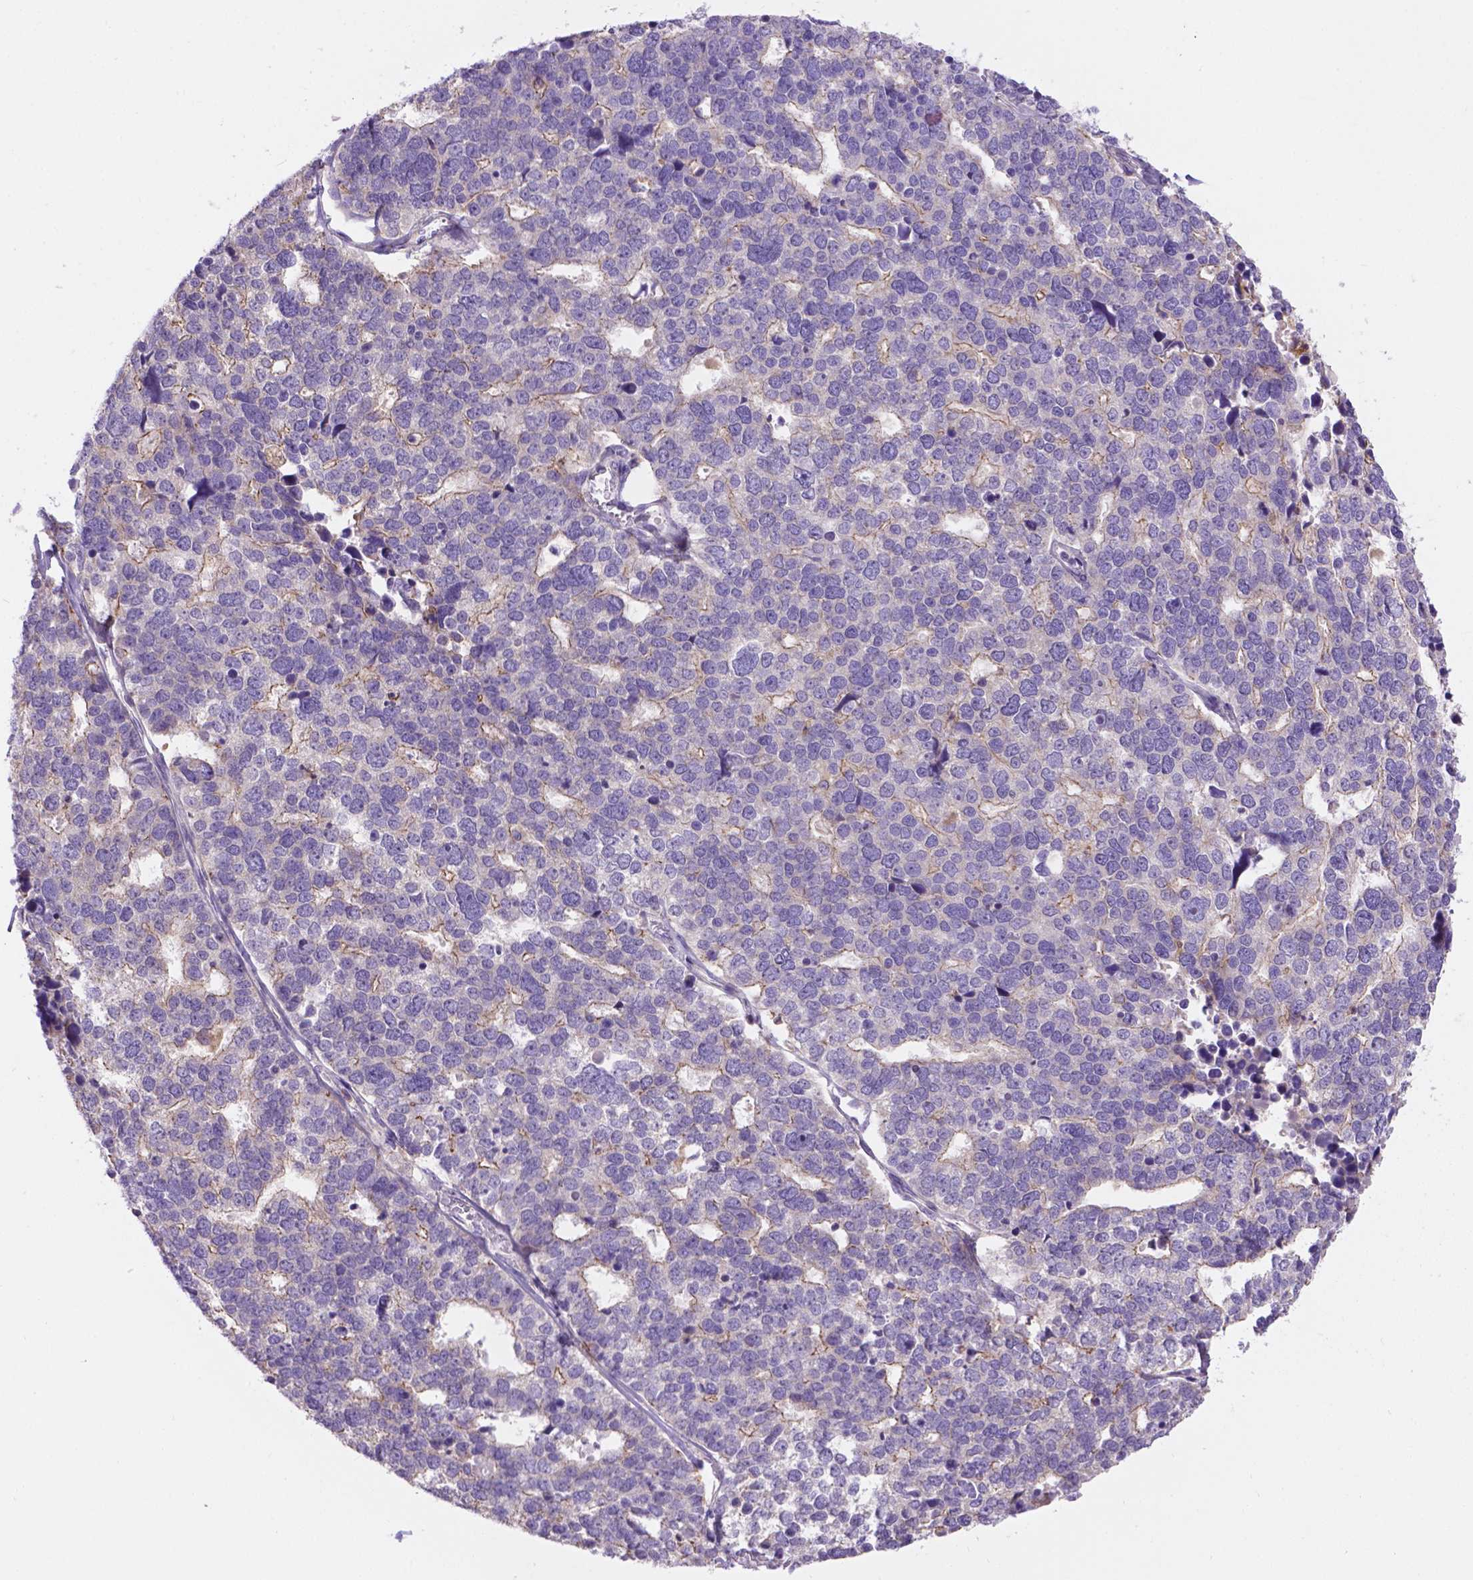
{"staining": {"intensity": "weak", "quantity": "<25%", "location": "cytoplasmic/membranous"}, "tissue": "stomach cancer", "cell_type": "Tumor cells", "image_type": "cancer", "snomed": [{"axis": "morphology", "description": "Adenocarcinoma, NOS"}, {"axis": "topography", "description": "Stomach"}], "caption": "IHC of adenocarcinoma (stomach) reveals no staining in tumor cells. The staining is performed using DAB (3,3'-diaminobenzidine) brown chromogen with nuclei counter-stained in using hematoxylin.", "gene": "CDH7", "patient": {"sex": "male", "age": 69}}